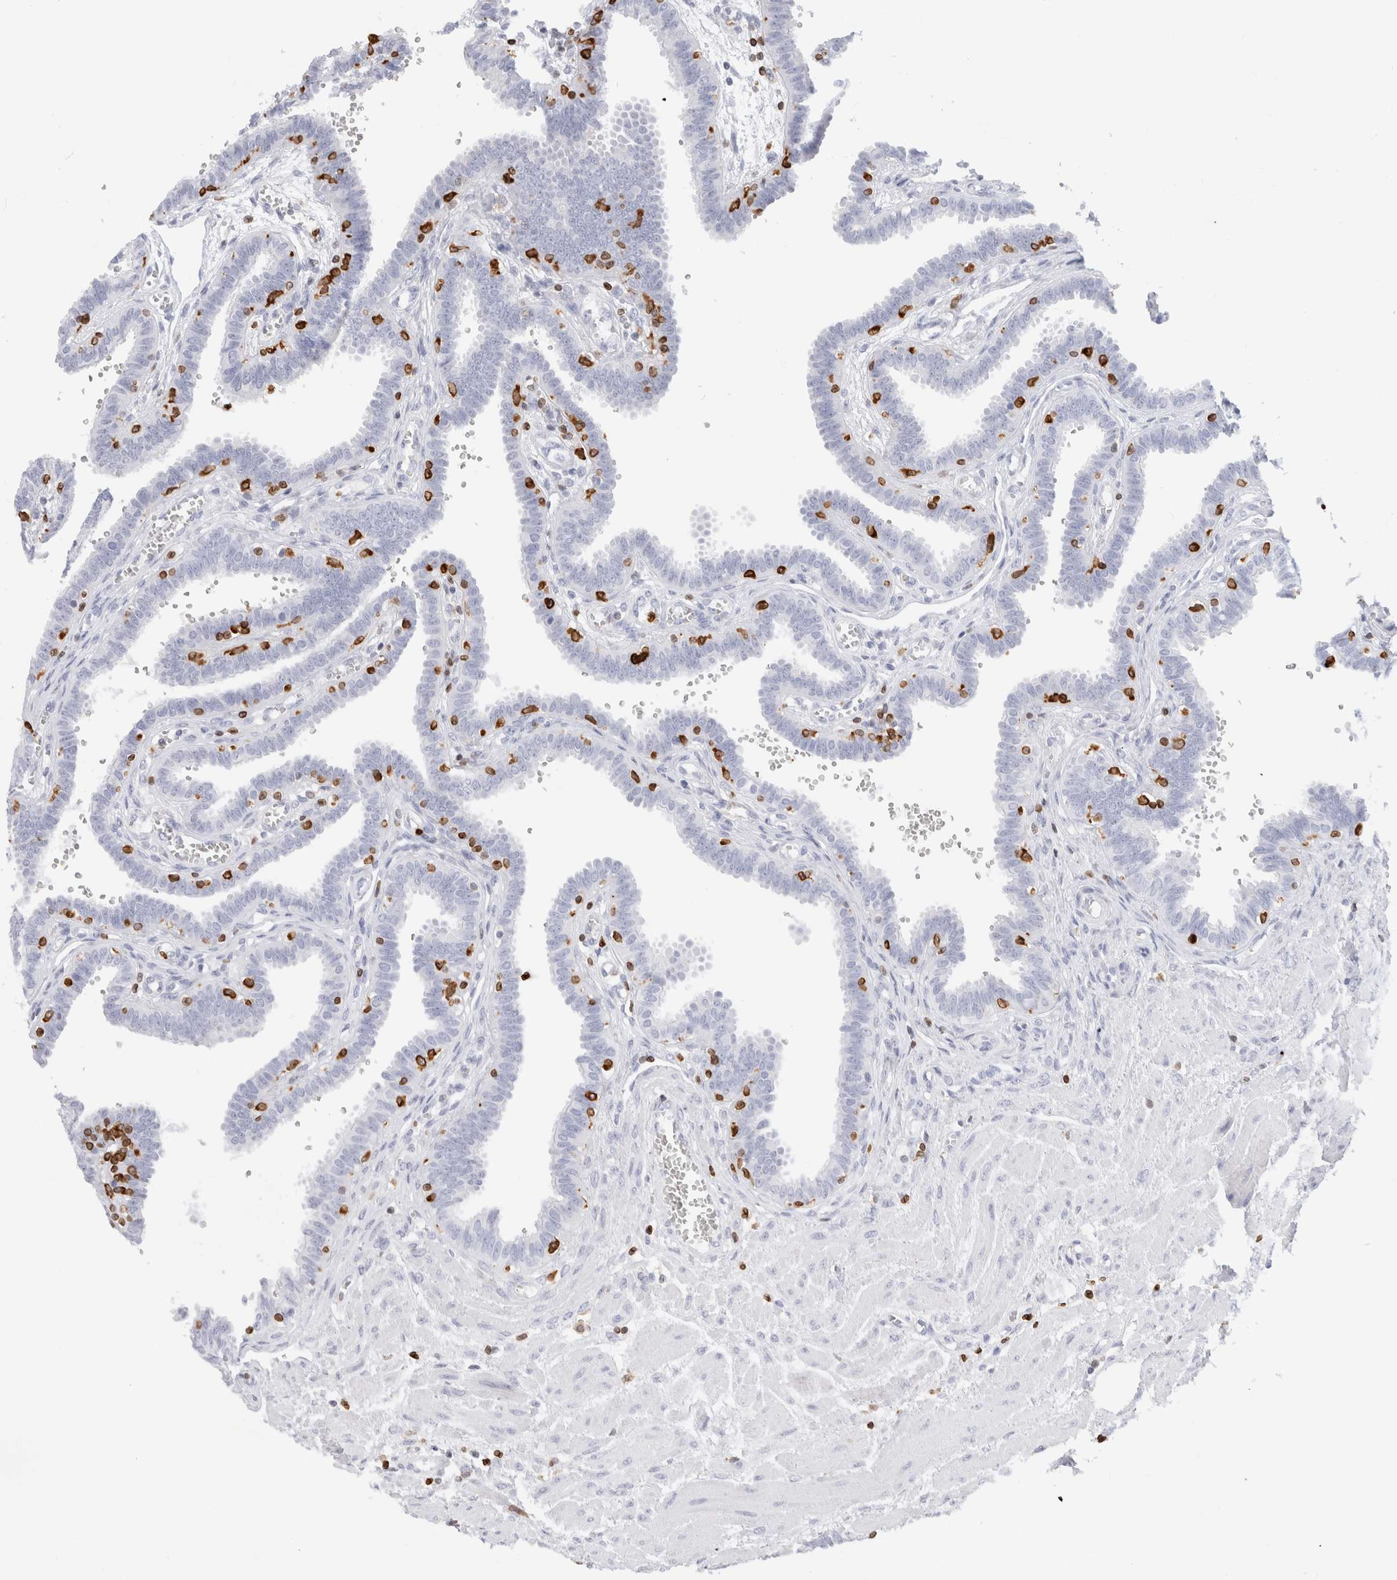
{"staining": {"intensity": "negative", "quantity": "none", "location": "none"}, "tissue": "fallopian tube", "cell_type": "Glandular cells", "image_type": "normal", "snomed": [{"axis": "morphology", "description": "Normal tissue, NOS"}, {"axis": "topography", "description": "Fallopian tube"}], "caption": "The histopathology image demonstrates no staining of glandular cells in benign fallopian tube. Nuclei are stained in blue.", "gene": "ALOX5AP", "patient": {"sex": "female", "age": 32}}